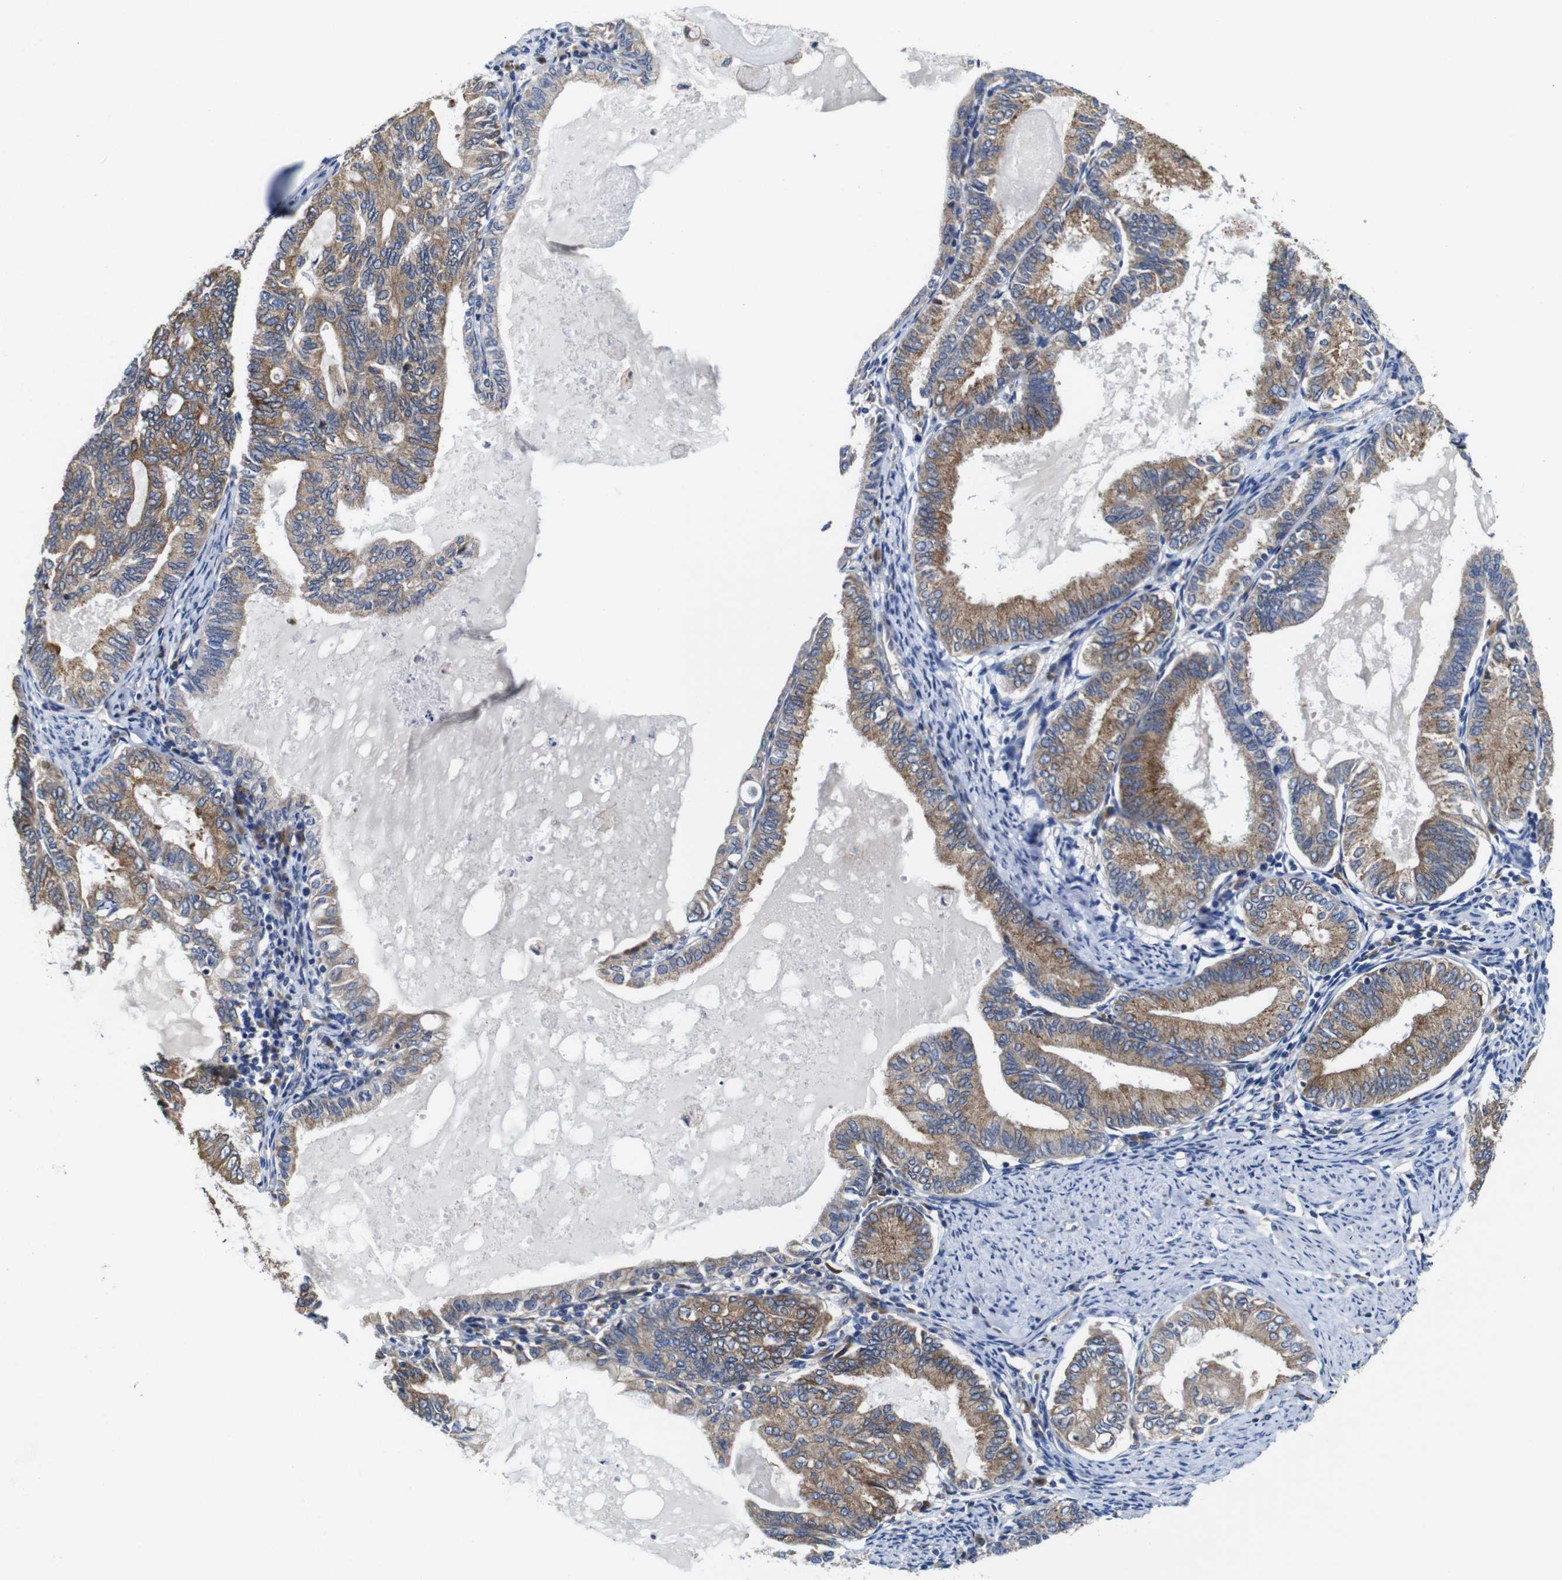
{"staining": {"intensity": "moderate", "quantity": "25%-75%", "location": "cytoplasmic/membranous"}, "tissue": "endometrial cancer", "cell_type": "Tumor cells", "image_type": "cancer", "snomed": [{"axis": "morphology", "description": "Adenocarcinoma, NOS"}, {"axis": "topography", "description": "Endometrium"}], "caption": "This is an image of IHC staining of adenocarcinoma (endometrial), which shows moderate expression in the cytoplasmic/membranous of tumor cells.", "gene": "CLCC1", "patient": {"sex": "female", "age": 86}}